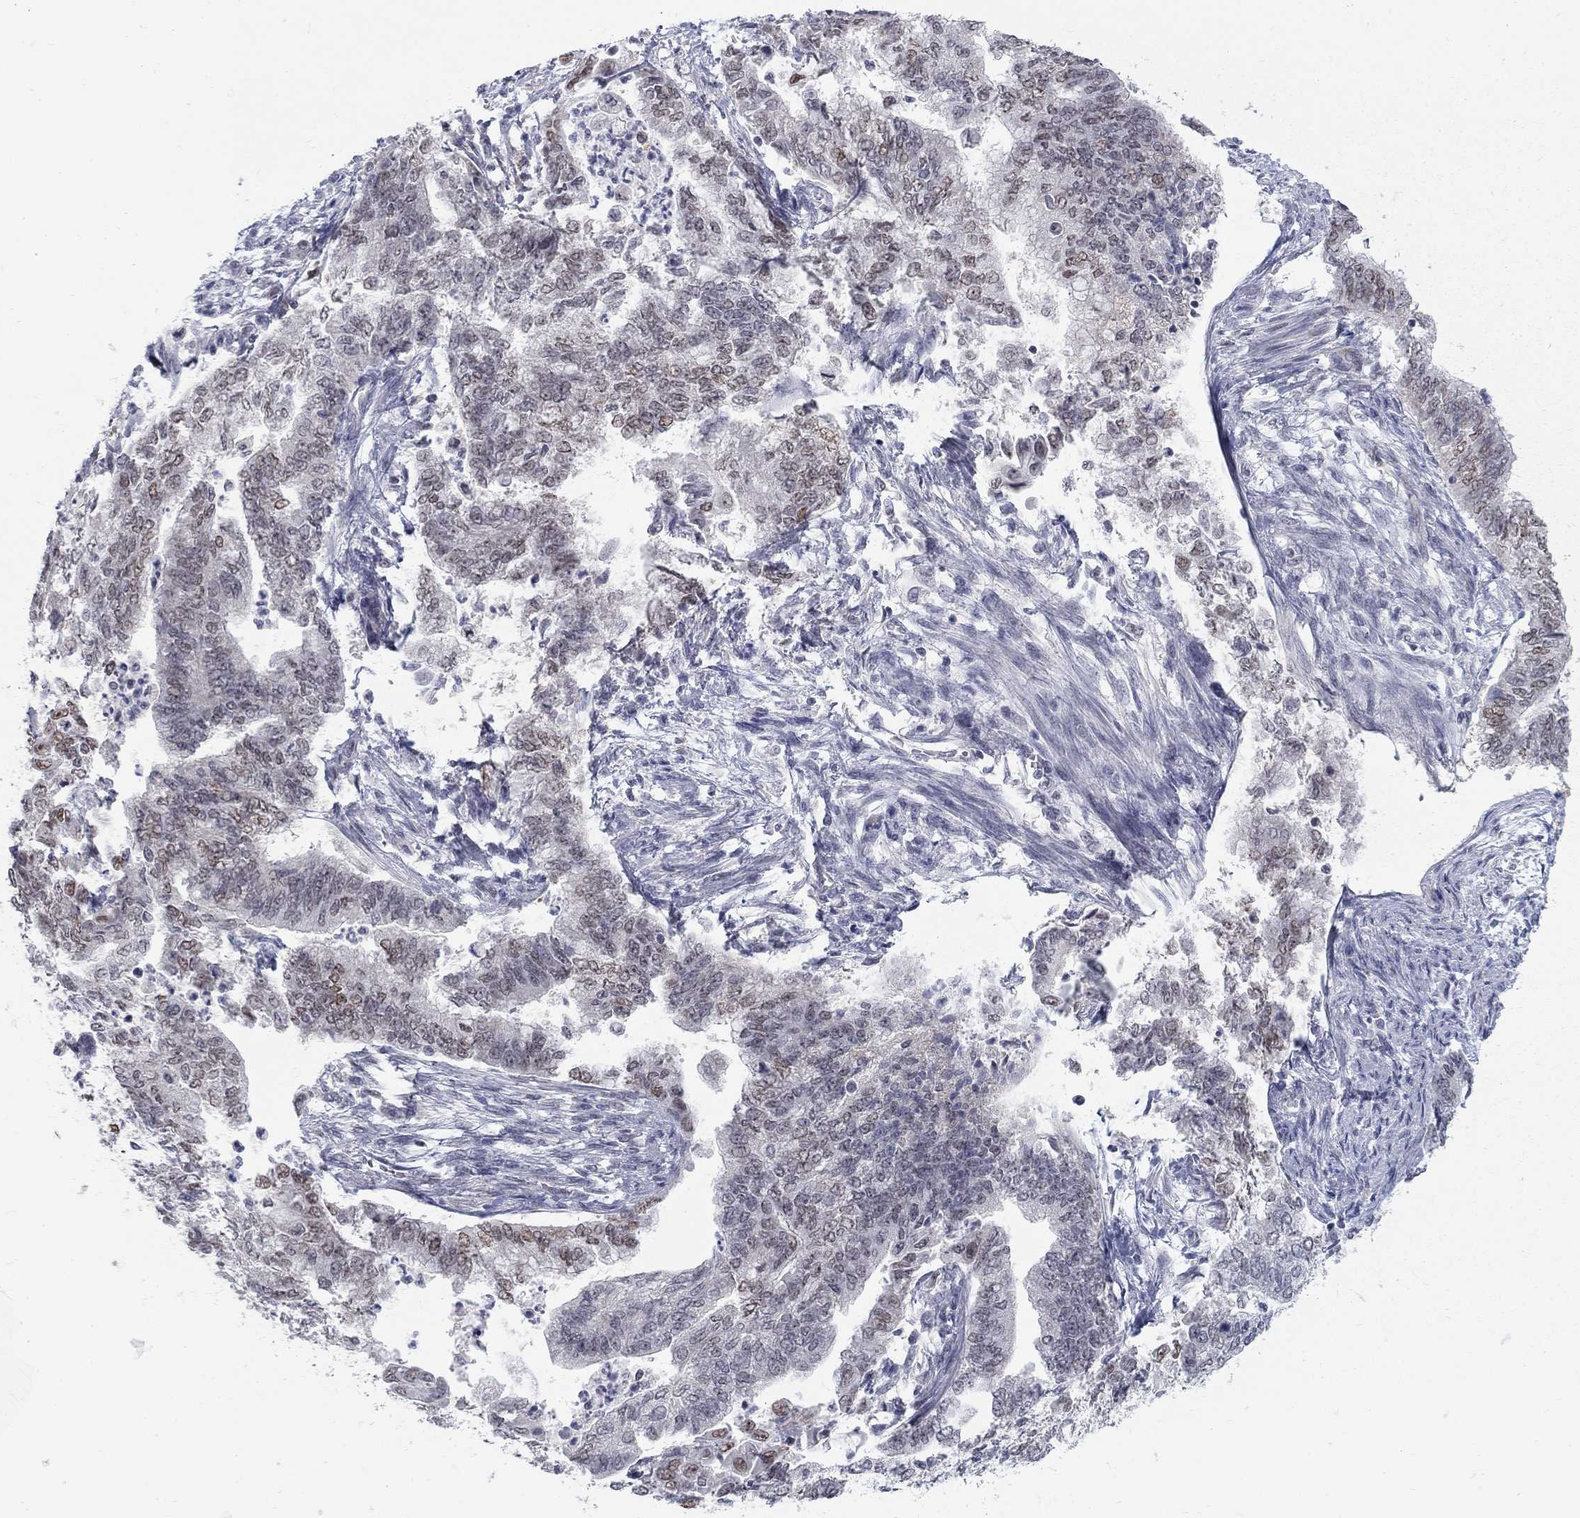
{"staining": {"intensity": "moderate", "quantity": "<25%", "location": "nuclear"}, "tissue": "endometrial cancer", "cell_type": "Tumor cells", "image_type": "cancer", "snomed": [{"axis": "morphology", "description": "Adenocarcinoma, NOS"}, {"axis": "topography", "description": "Endometrium"}], "caption": "A photomicrograph showing moderate nuclear positivity in approximately <25% of tumor cells in endometrial cancer, as visualized by brown immunohistochemical staining.", "gene": "GCFC2", "patient": {"sex": "female", "age": 65}}